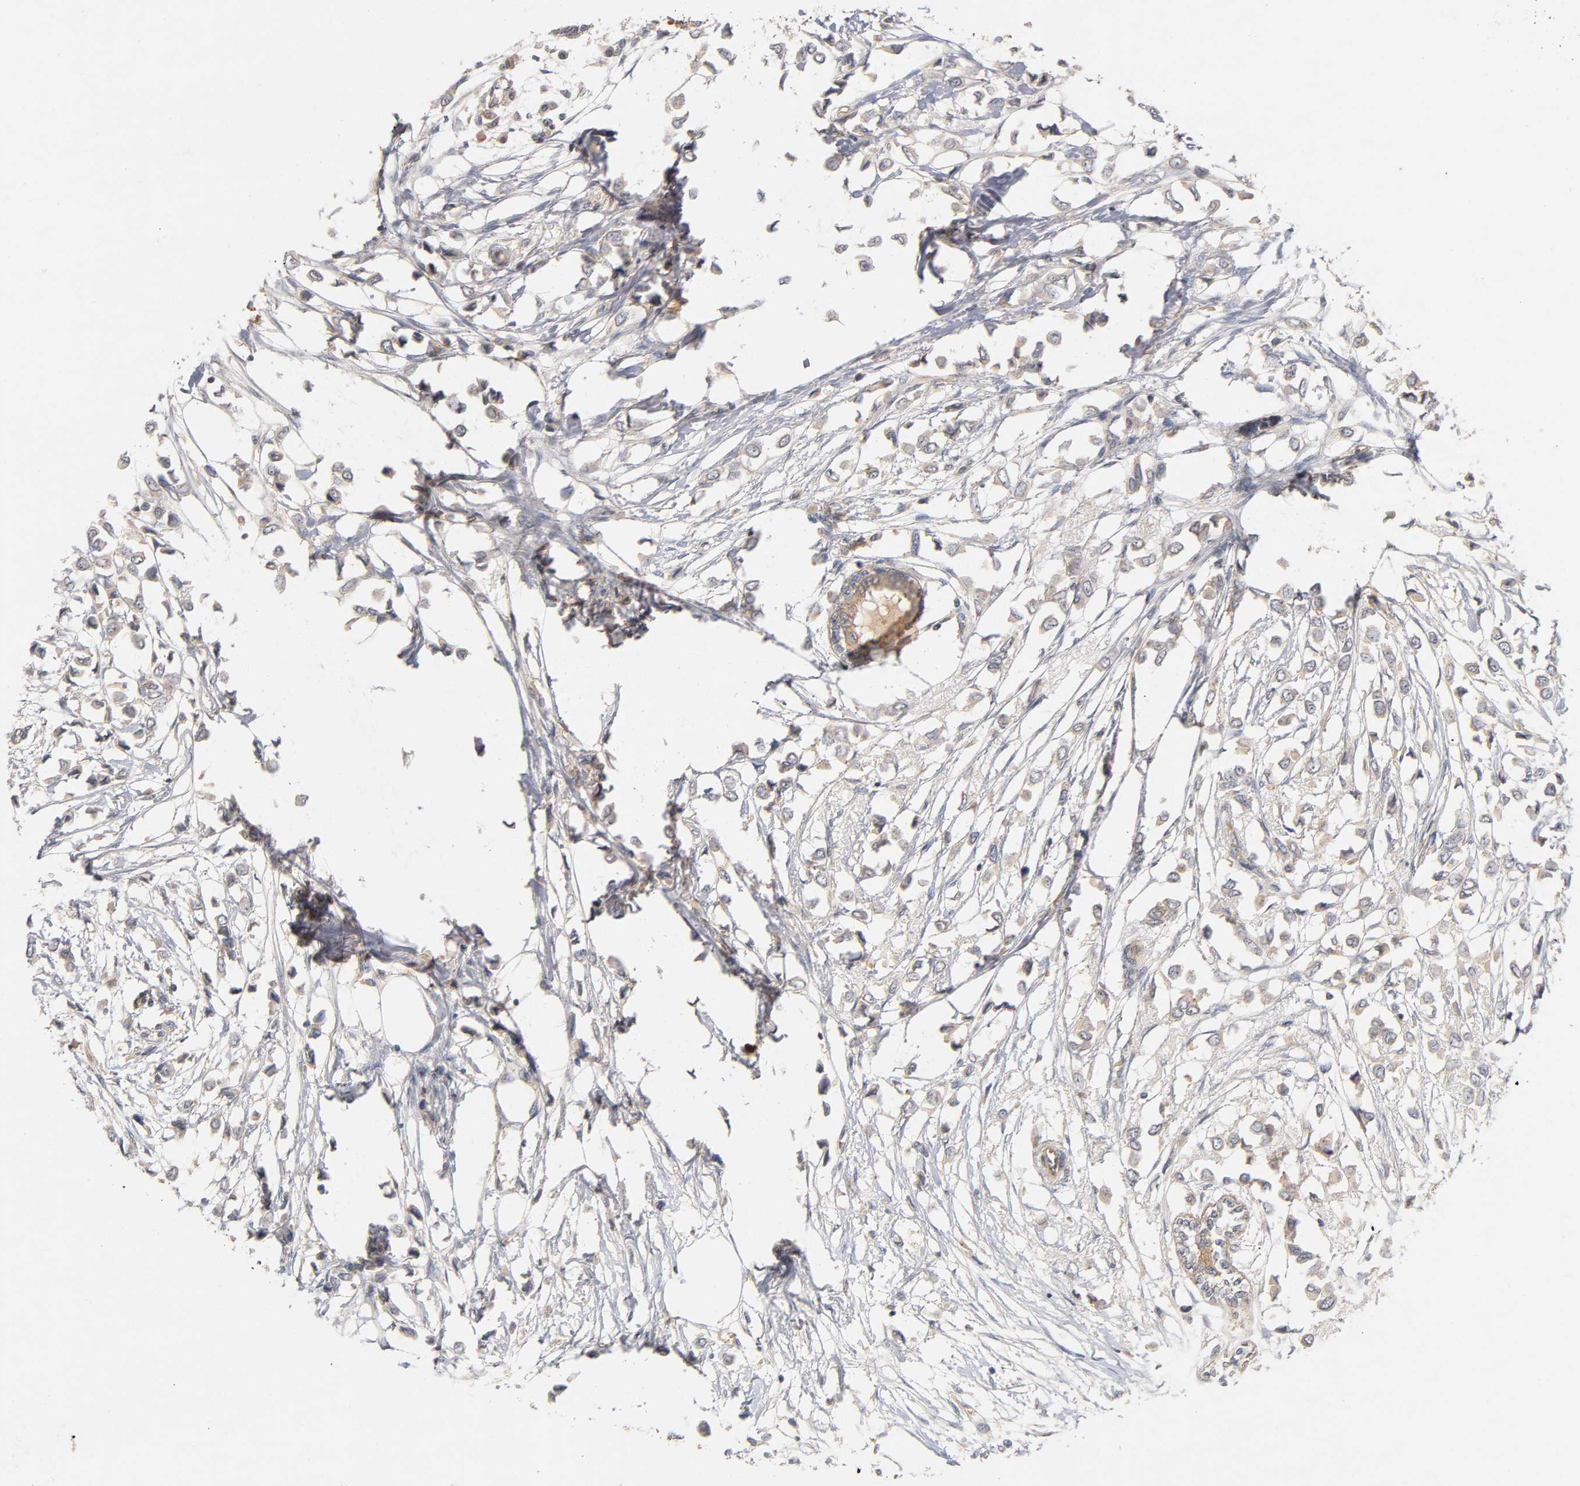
{"staining": {"intensity": "weak", "quantity": ">75%", "location": "cytoplasmic/membranous"}, "tissue": "breast cancer", "cell_type": "Tumor cells", "image_type": "cancer", "snomed": [{"axis": "morphology", "description": "Lobular carcinoma"}, {"axis": "topography", "description": "Breast"}], "caption": "Breast lobular carcinoma tissue exhibits weak cytoplasmic/membranous expression in about >75% of tumor cells, visualized by immunohistochemistry.", "gene": "PDZD11", "patient": {"sex": "female", "age": 51}}